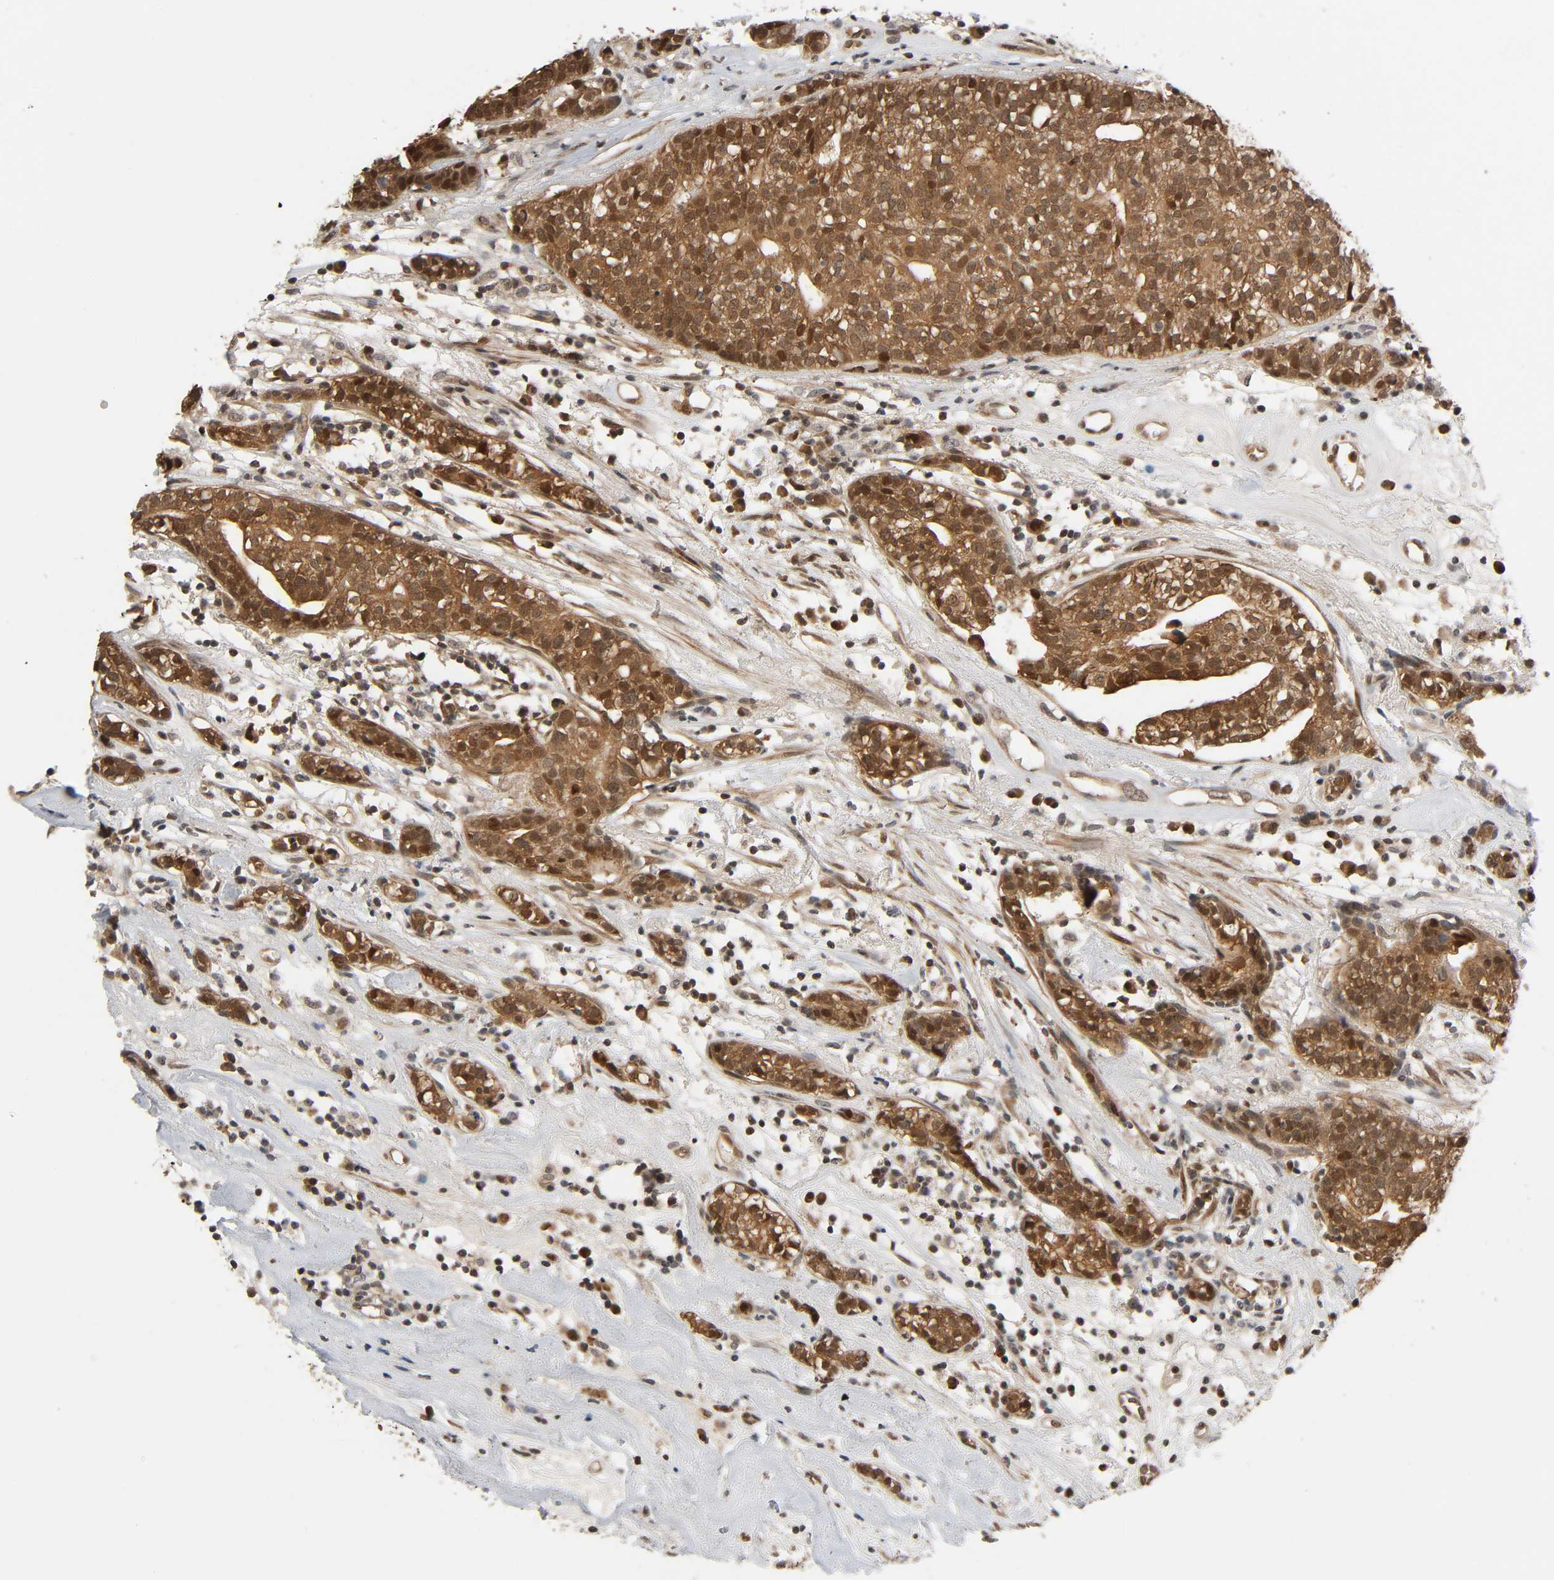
{"staining": {"intensity": "moderate", "quantity": ">75%", "location": "cytoplasmic/membranous,nuclear"}, "tissue": "head and neck cancer", "cell_type": "Tumor cells", "image_type": "cancer", "snomed": [{"axis": "morphology", "description": "Adenocarcinoma, NOS"}, {"axis": "topography", "description": "Salivary gland"}, {"axis": "topography", "description": "Head-Neck"}], "caption": "Human adenocarcinoma (head and neck) stained for a protein (brown) reveals moderate cytoplasmic/membranous and nuclear positive positivity in about >75% of tumor cells.", "gene": "NEDD8", "patient": {"sex": "female", "age": 65}}